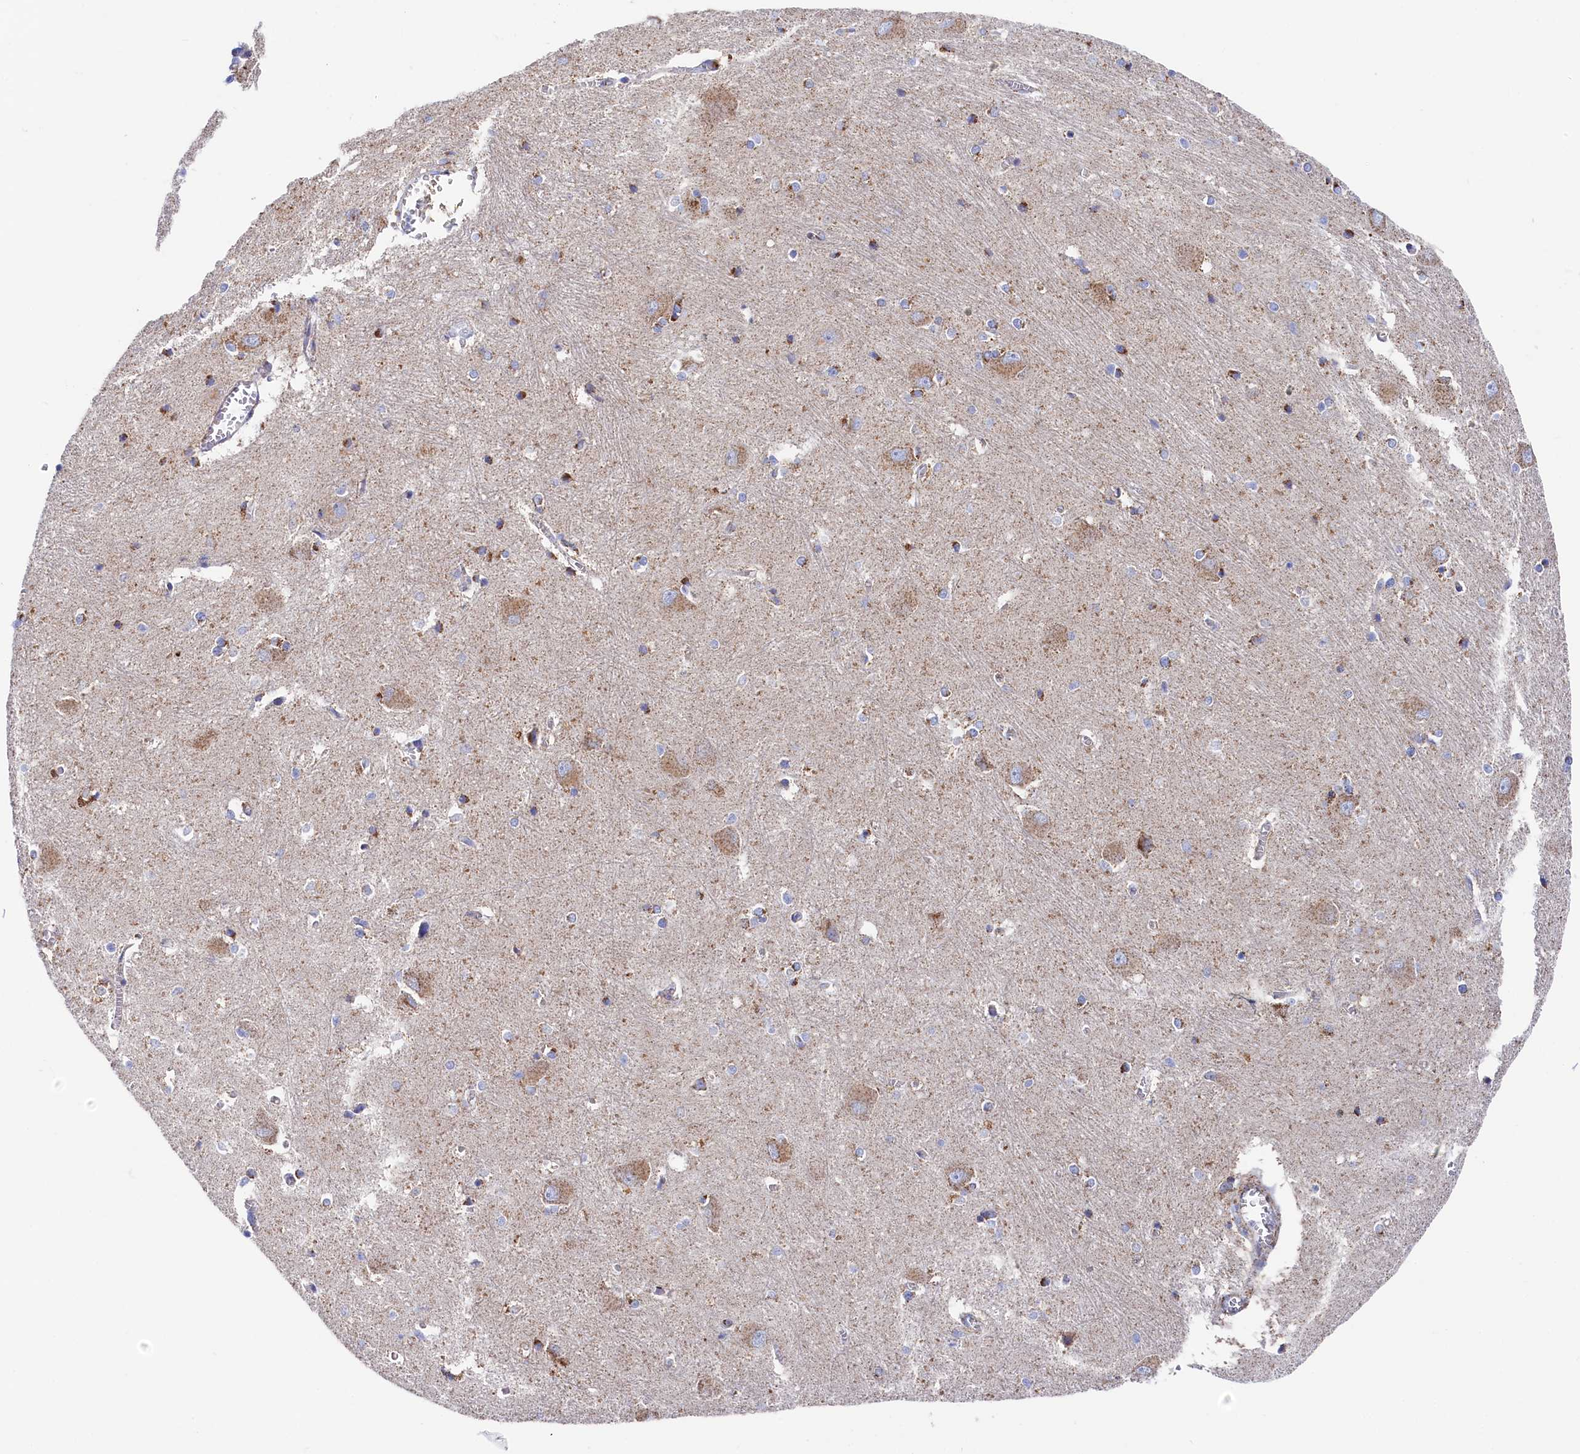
{"staining": {"intensity": "negative", "quantity": "none", "location": "none"}, "tissue": "caudate", "cell_type": "Glial cells", "image_type": "normal", "snomed": [{"axis": "morphology", "description": "Normal tissue, NOS"}, {"axis": "topography", "description": "Lateral ventricle wall"}], "caption": "This histopathology image is of unremarkable caudate stained with immunohistochemistry to label a protein in brown with the nuclei are counter-stained blue. There is no expression in glial cells. (Brightfield microscopy of DAB (3,3'-diaminobenzidine) immunohistochemistry at high magnification).", "gene": "MMAB", "patient": {"sex": "male", "age": 37}}